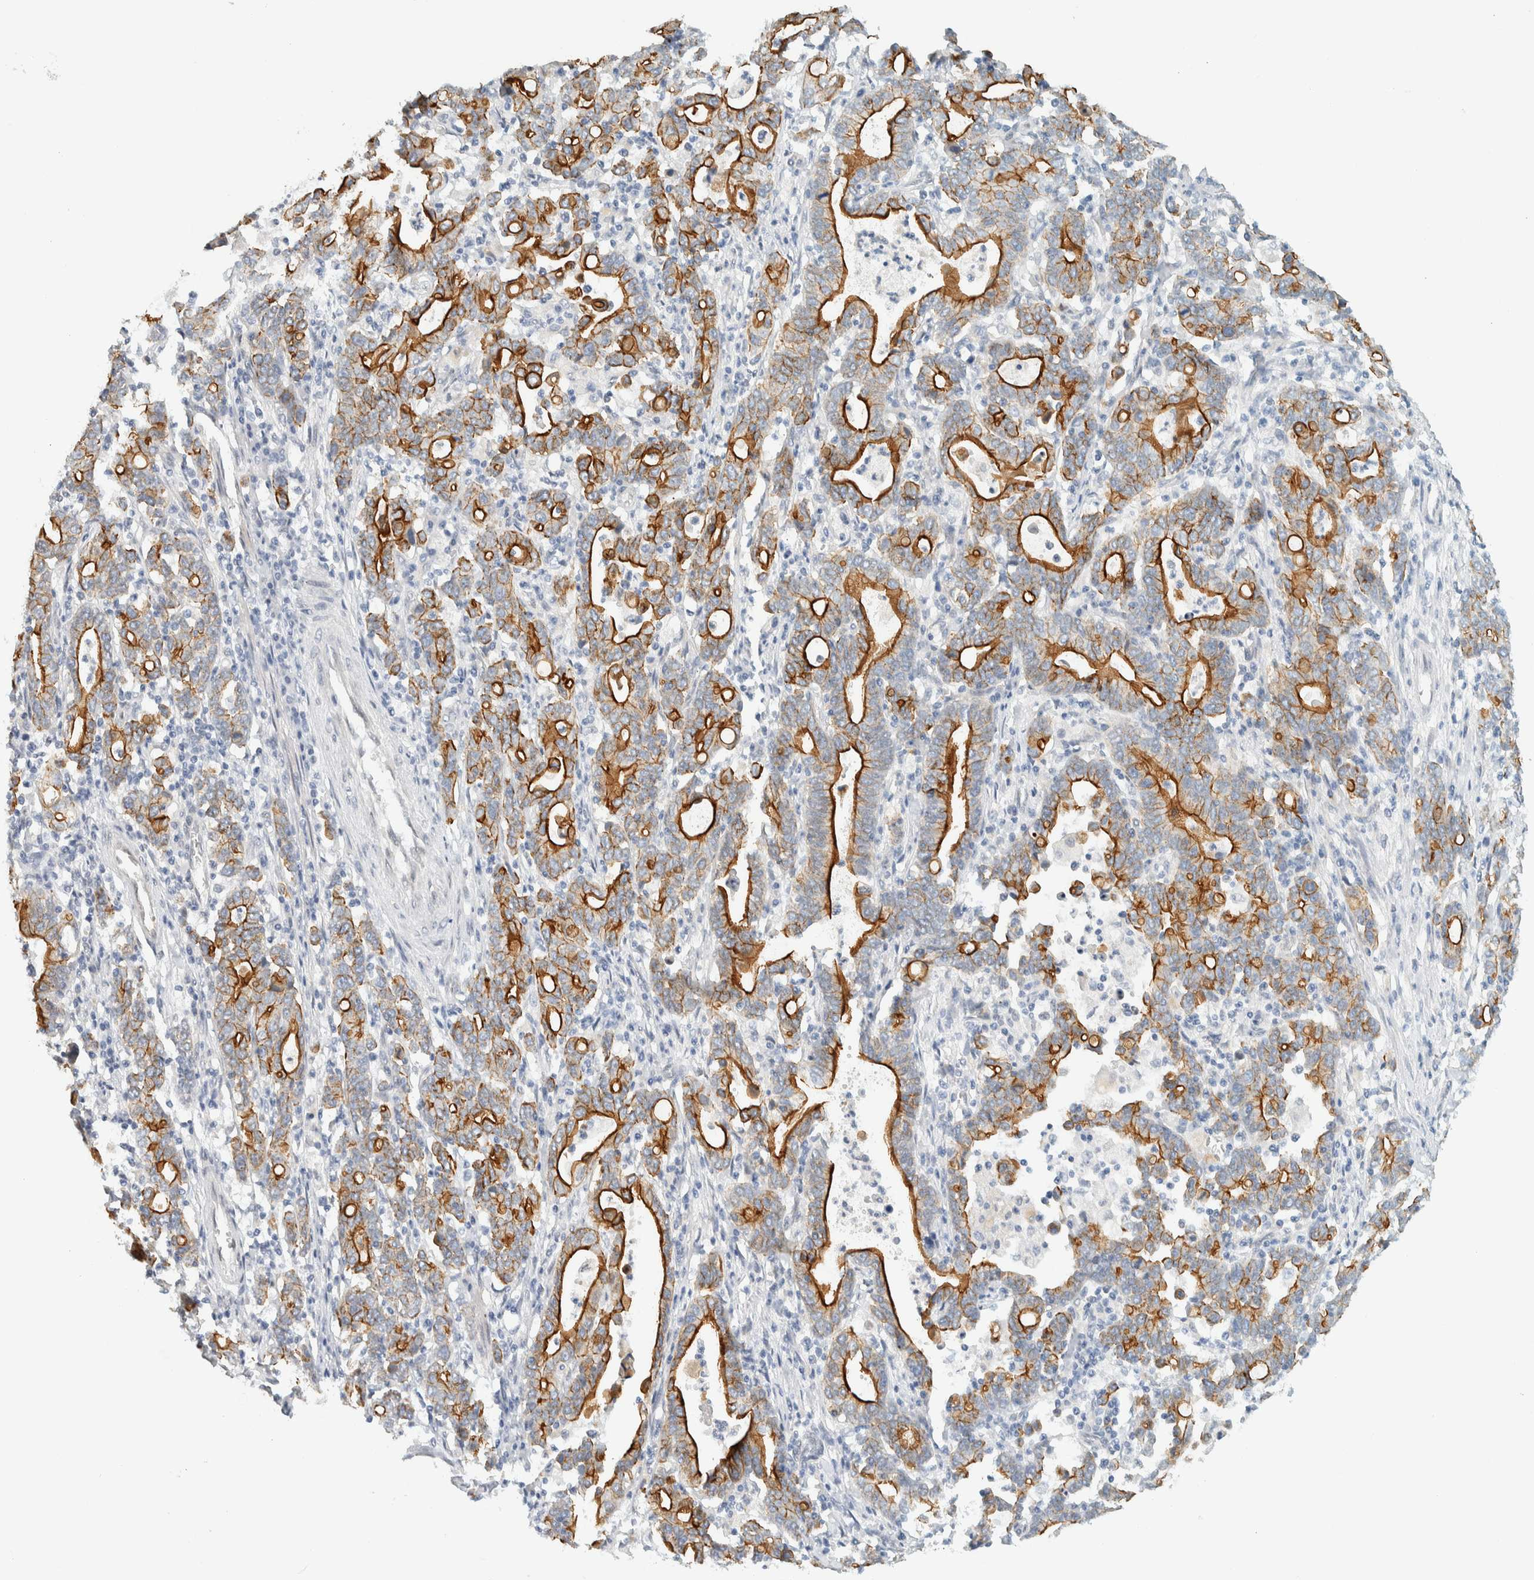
{"staining": {"intensity": "strong", "quantity": "25%-75%", "location": "cytoplasmic/membranous"}, "tissue": "stomach cancer", "cell_type": "Tumor cells", "image_type": "cancer", "snomed": [{"axis": "morphology", "description": "Adenocarcinoma, NOS"}, {"axis": "topography", "description": "Stomach, upper"}], "caption": "Immunohistochemical staining of stomach adenocarcinoma shows high levels of strong cytoplasmic/membranous positivity in about 25%-75% of tumor cells.", "gene": "C1QTNF12", "patient": {"sex": "male", "age": 69}}